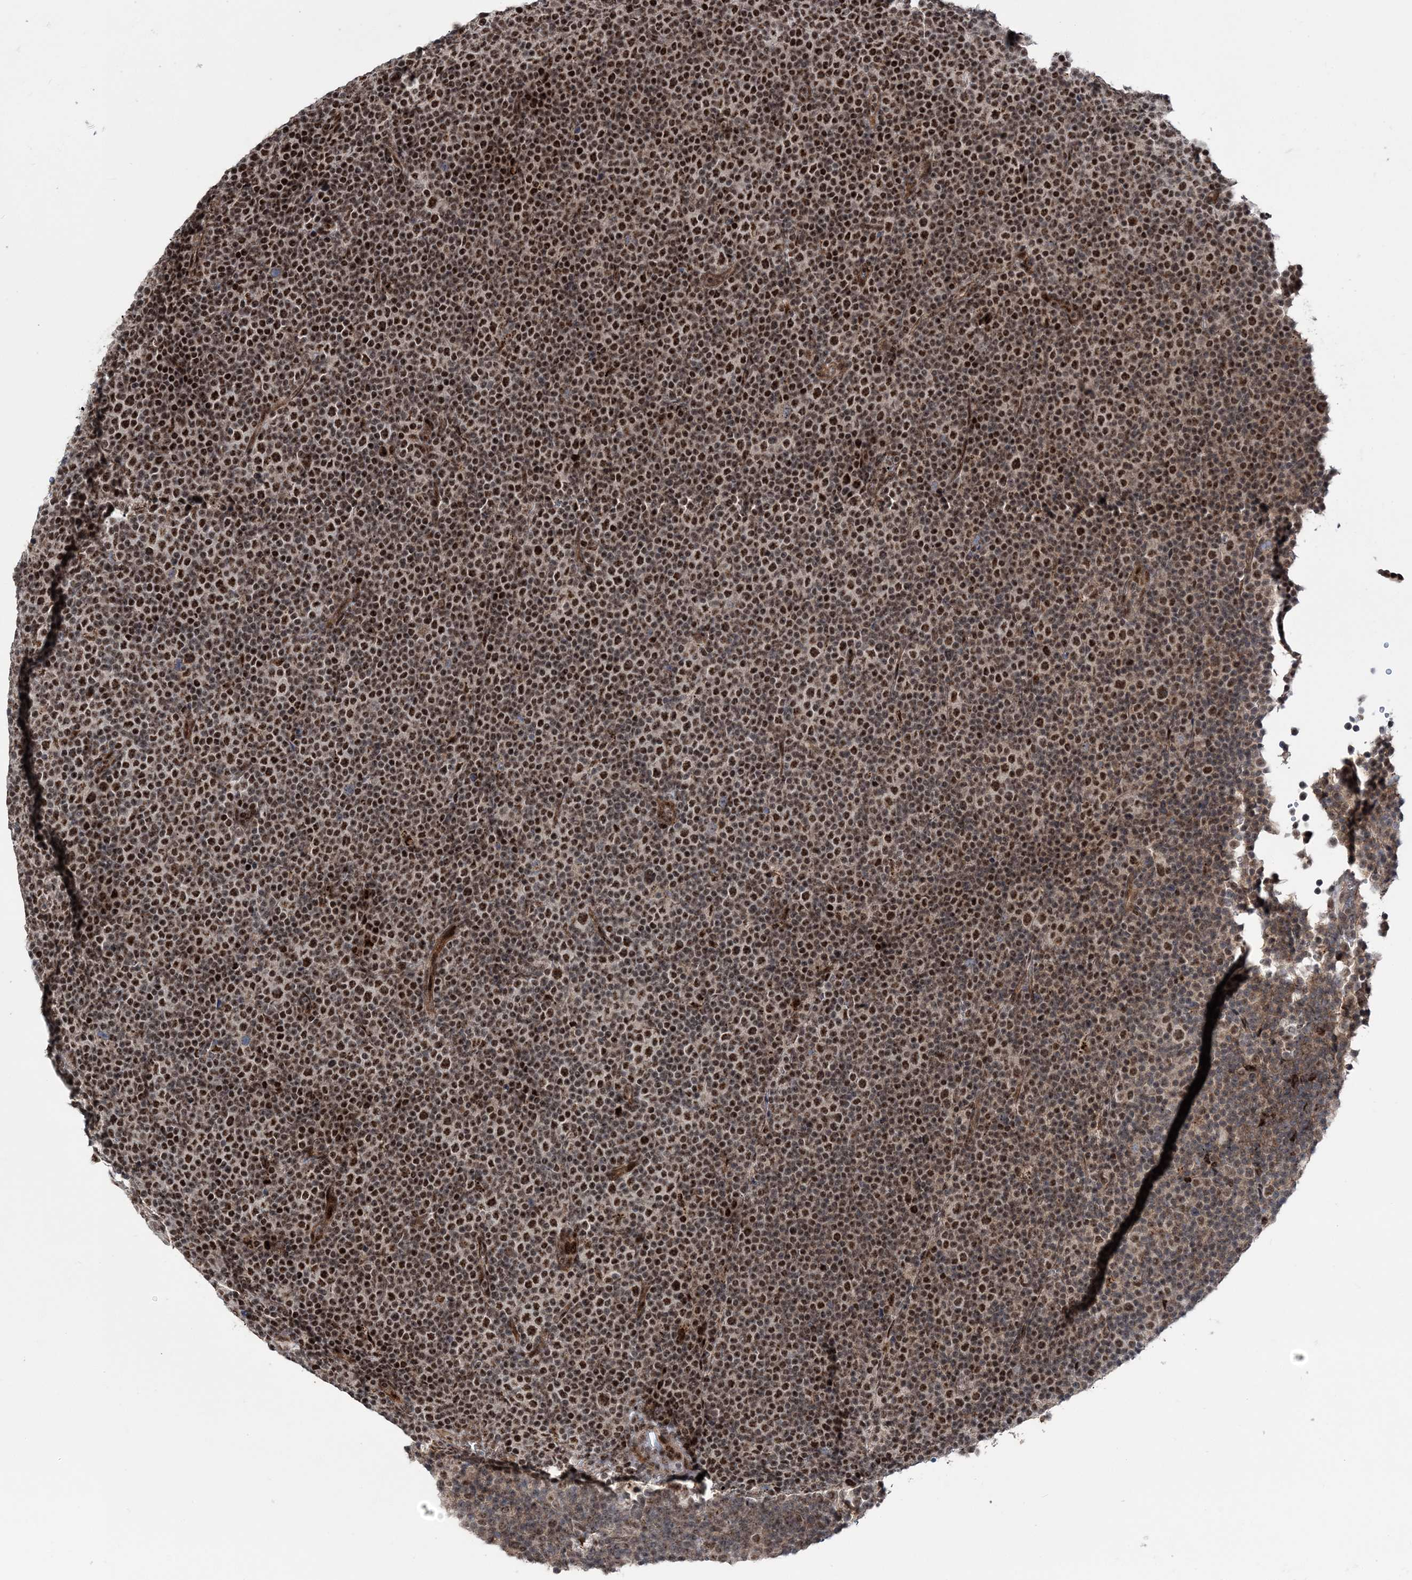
{"staining": {"intensity": "strong", "quantity": ">75%", "location": "nuclear"}, "tissue": "lymphoma", "cell_type": "Tumor cells", "image_type": "cancer", "snomed": [{"axis": "morphology", "description": "Malignant lymphoma, non-Hodgkin's type, Low grade"}, {"axis": "topography", "description": "Lymph node"}], "caption": "Lymphoma stained with a brown dye displays strong nuclear positive staining in about >75% of tumor cells.", "gene": "TATDN2", "patient": {"sex": "female", "age": 67}}